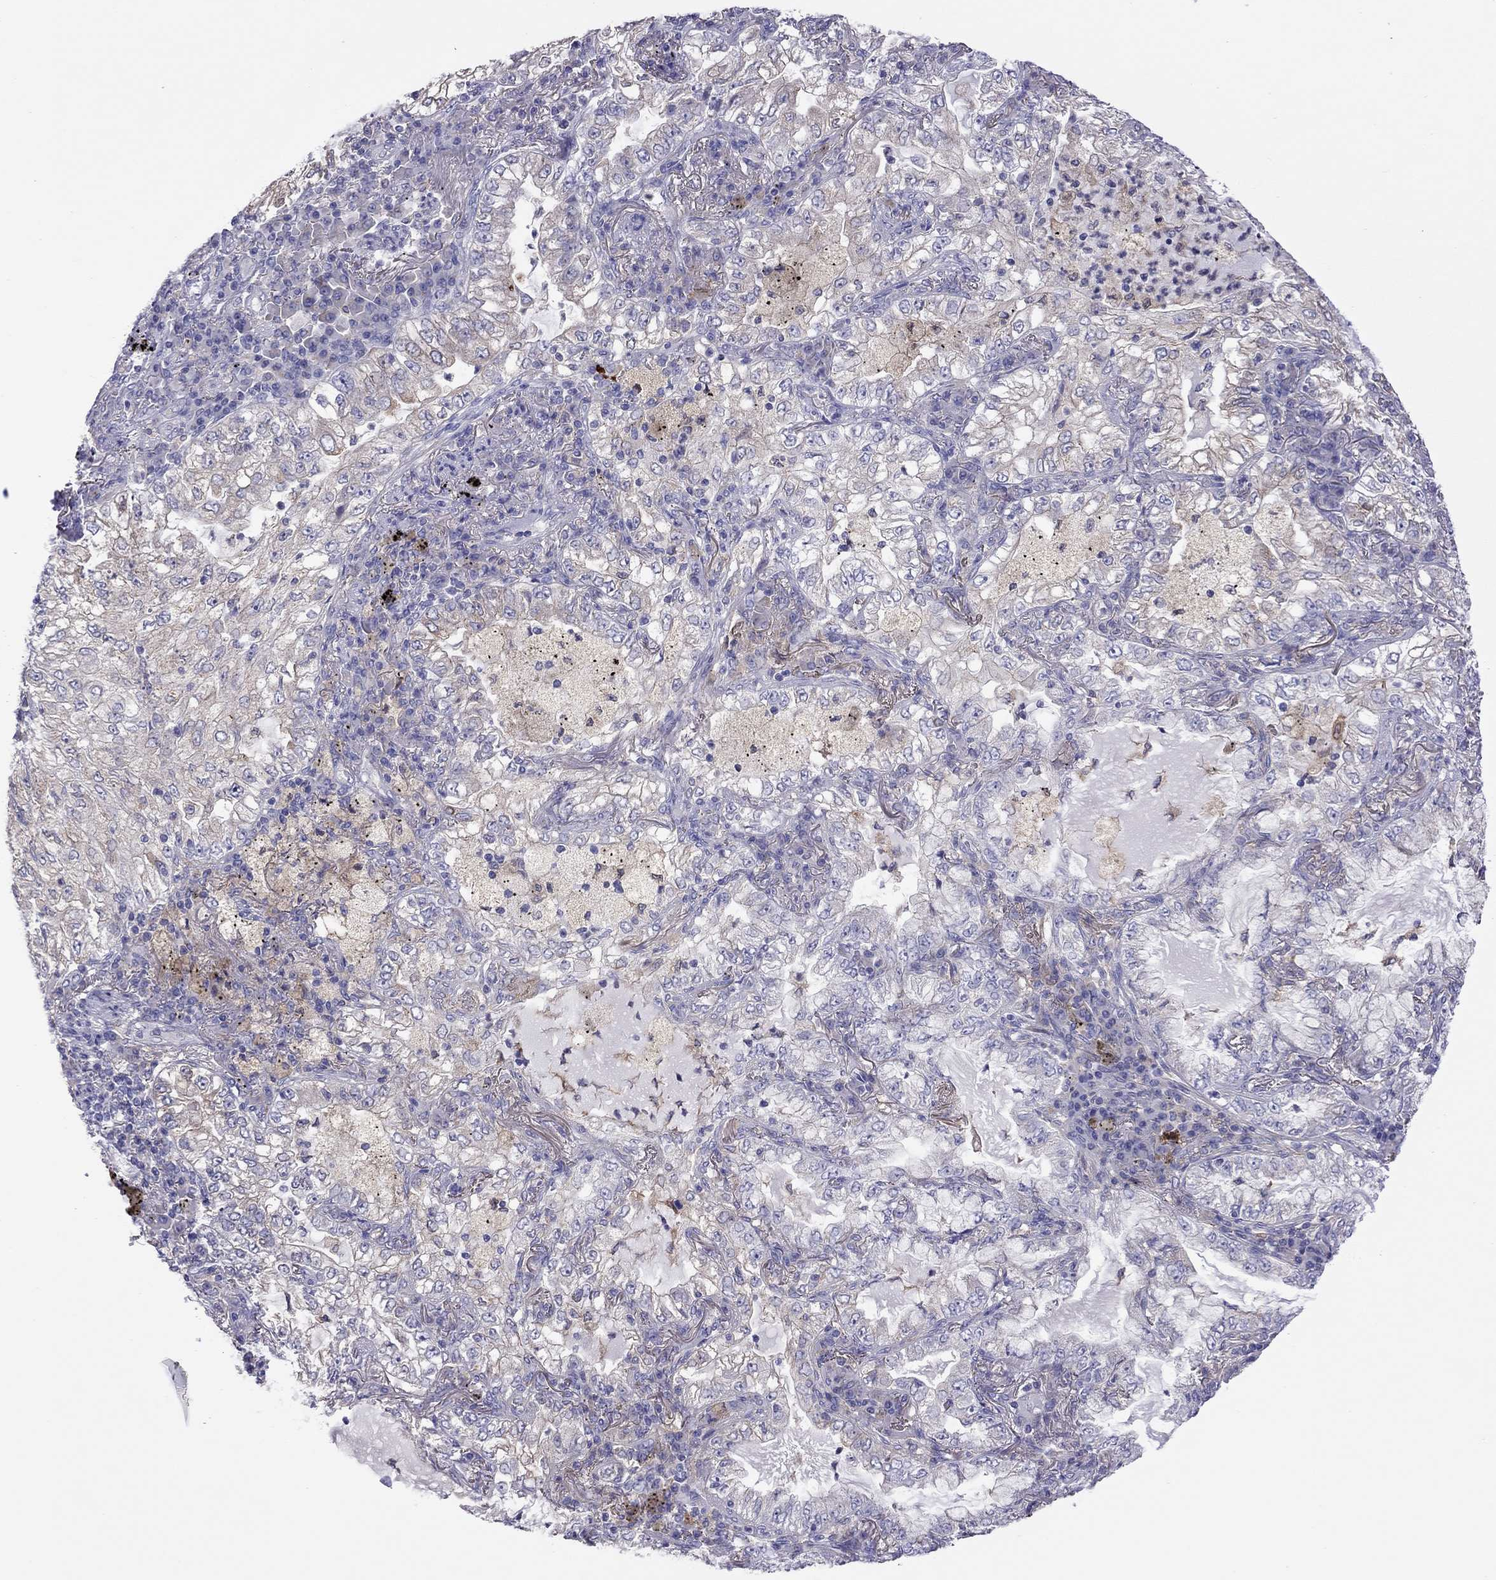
{"staining": {"intensity": "negative", "quantity": "none", "location": "none"}, "tissue": "lung cancer", "cell_type": "Tumor cells", "image_type": "cancer", "snomed": [{"axis": "morphology", "description": "Adenocarcinoma, NOS"}, {"axis": "topography", "description": "Lung"}], "caption": "Immunohistochemistry (IHC) micrograph of adenocarcinoma (lung) stained for a protein (brown), which reveals no positivity in tumor cells.", "gene": "ALOX15B", "patient": {"sex": "female", "age": 73}}